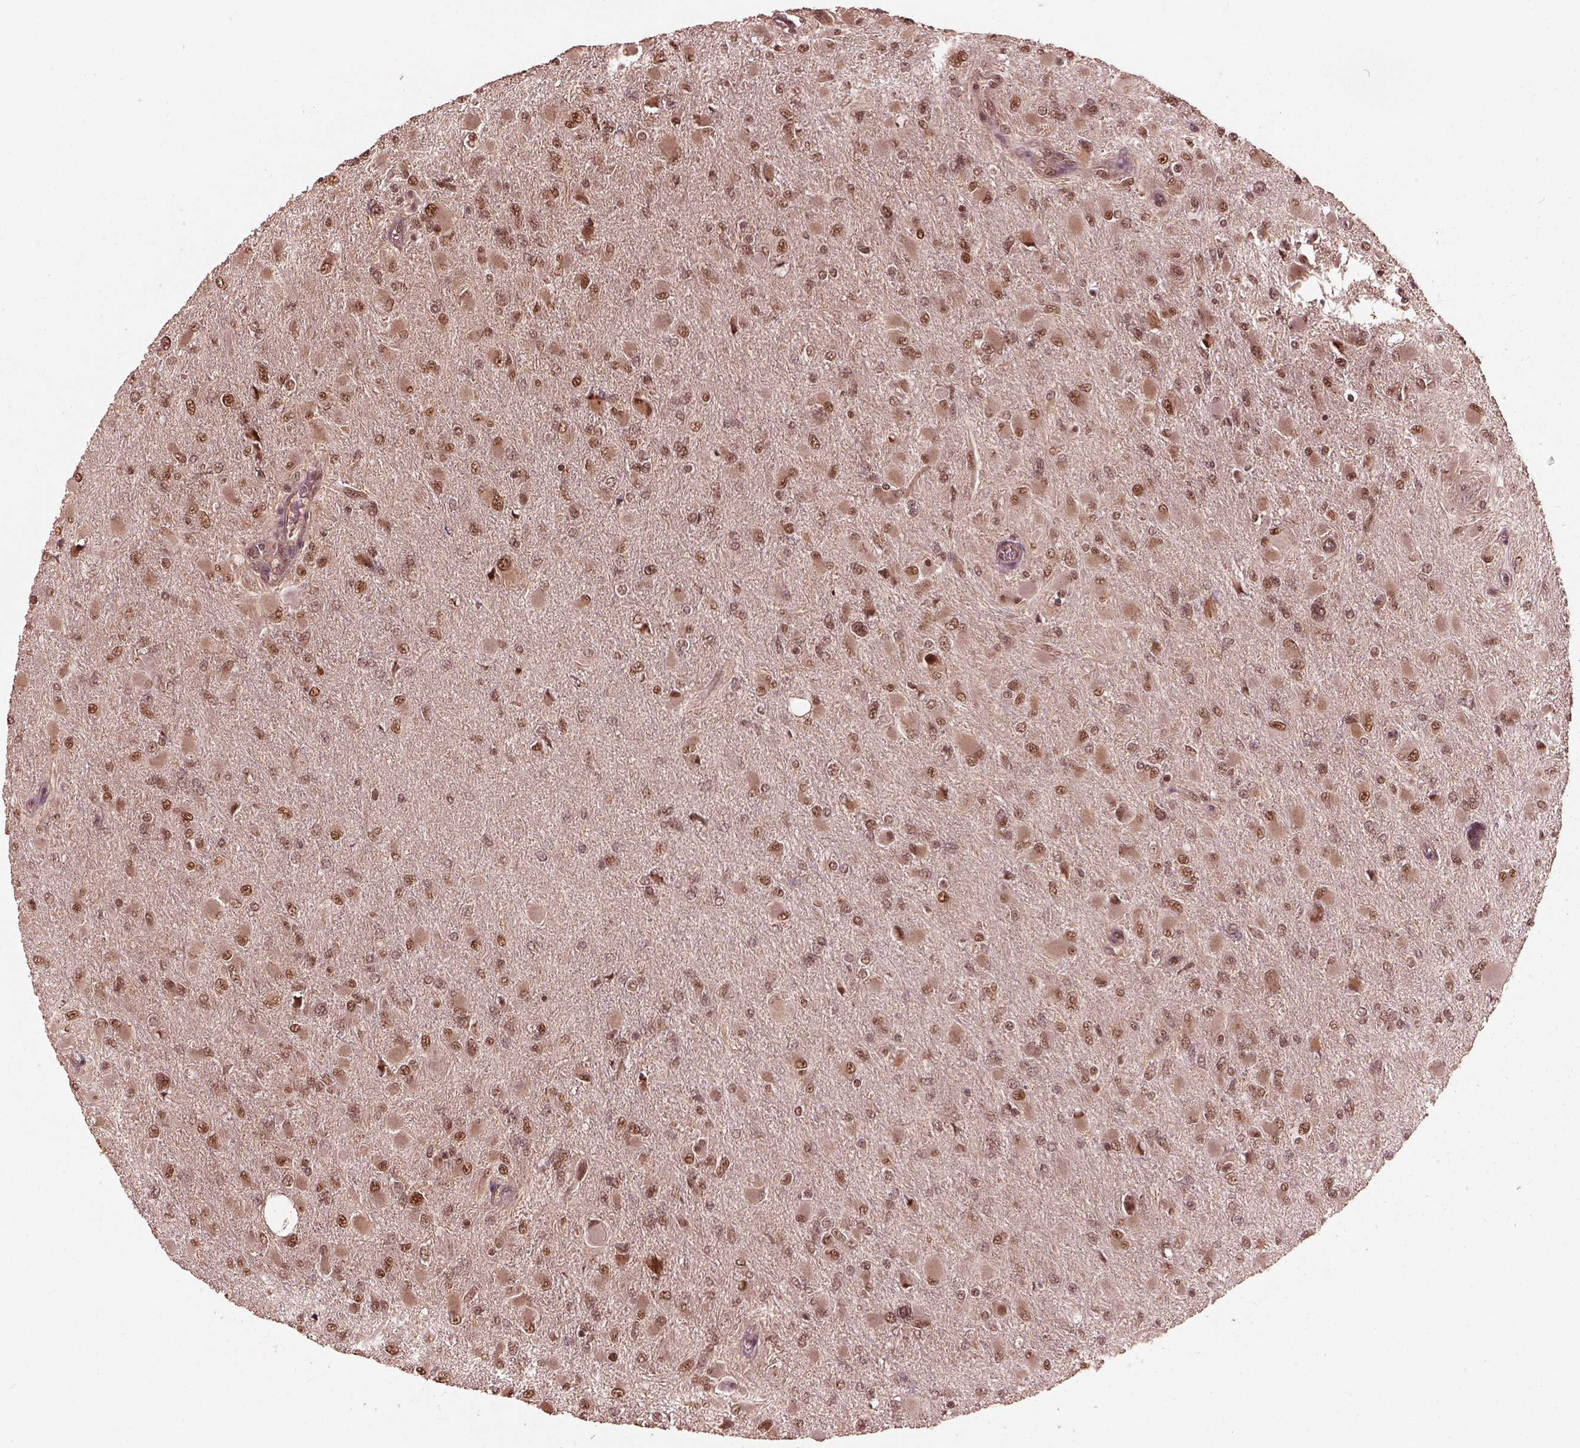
{"staining": {"intensity": "moderate", "quantity": ">75%", "location": "nuclear"}, "tissue": "glioma", "cell_type": "Tumor cells", "image_type": "cancer", "snomed": [{"axis": "morphology", "description": "Glioma, malignant, High grade"}, {"axis": "topography", "description": "Cerebral cortex"}], "caption": "Tumor cells demonstrate medium levels of moderate nuclear staining in about >75% of cells in glioma.", "gene": "PSMC5", "patient": {"sex": "female", "age": 36}}